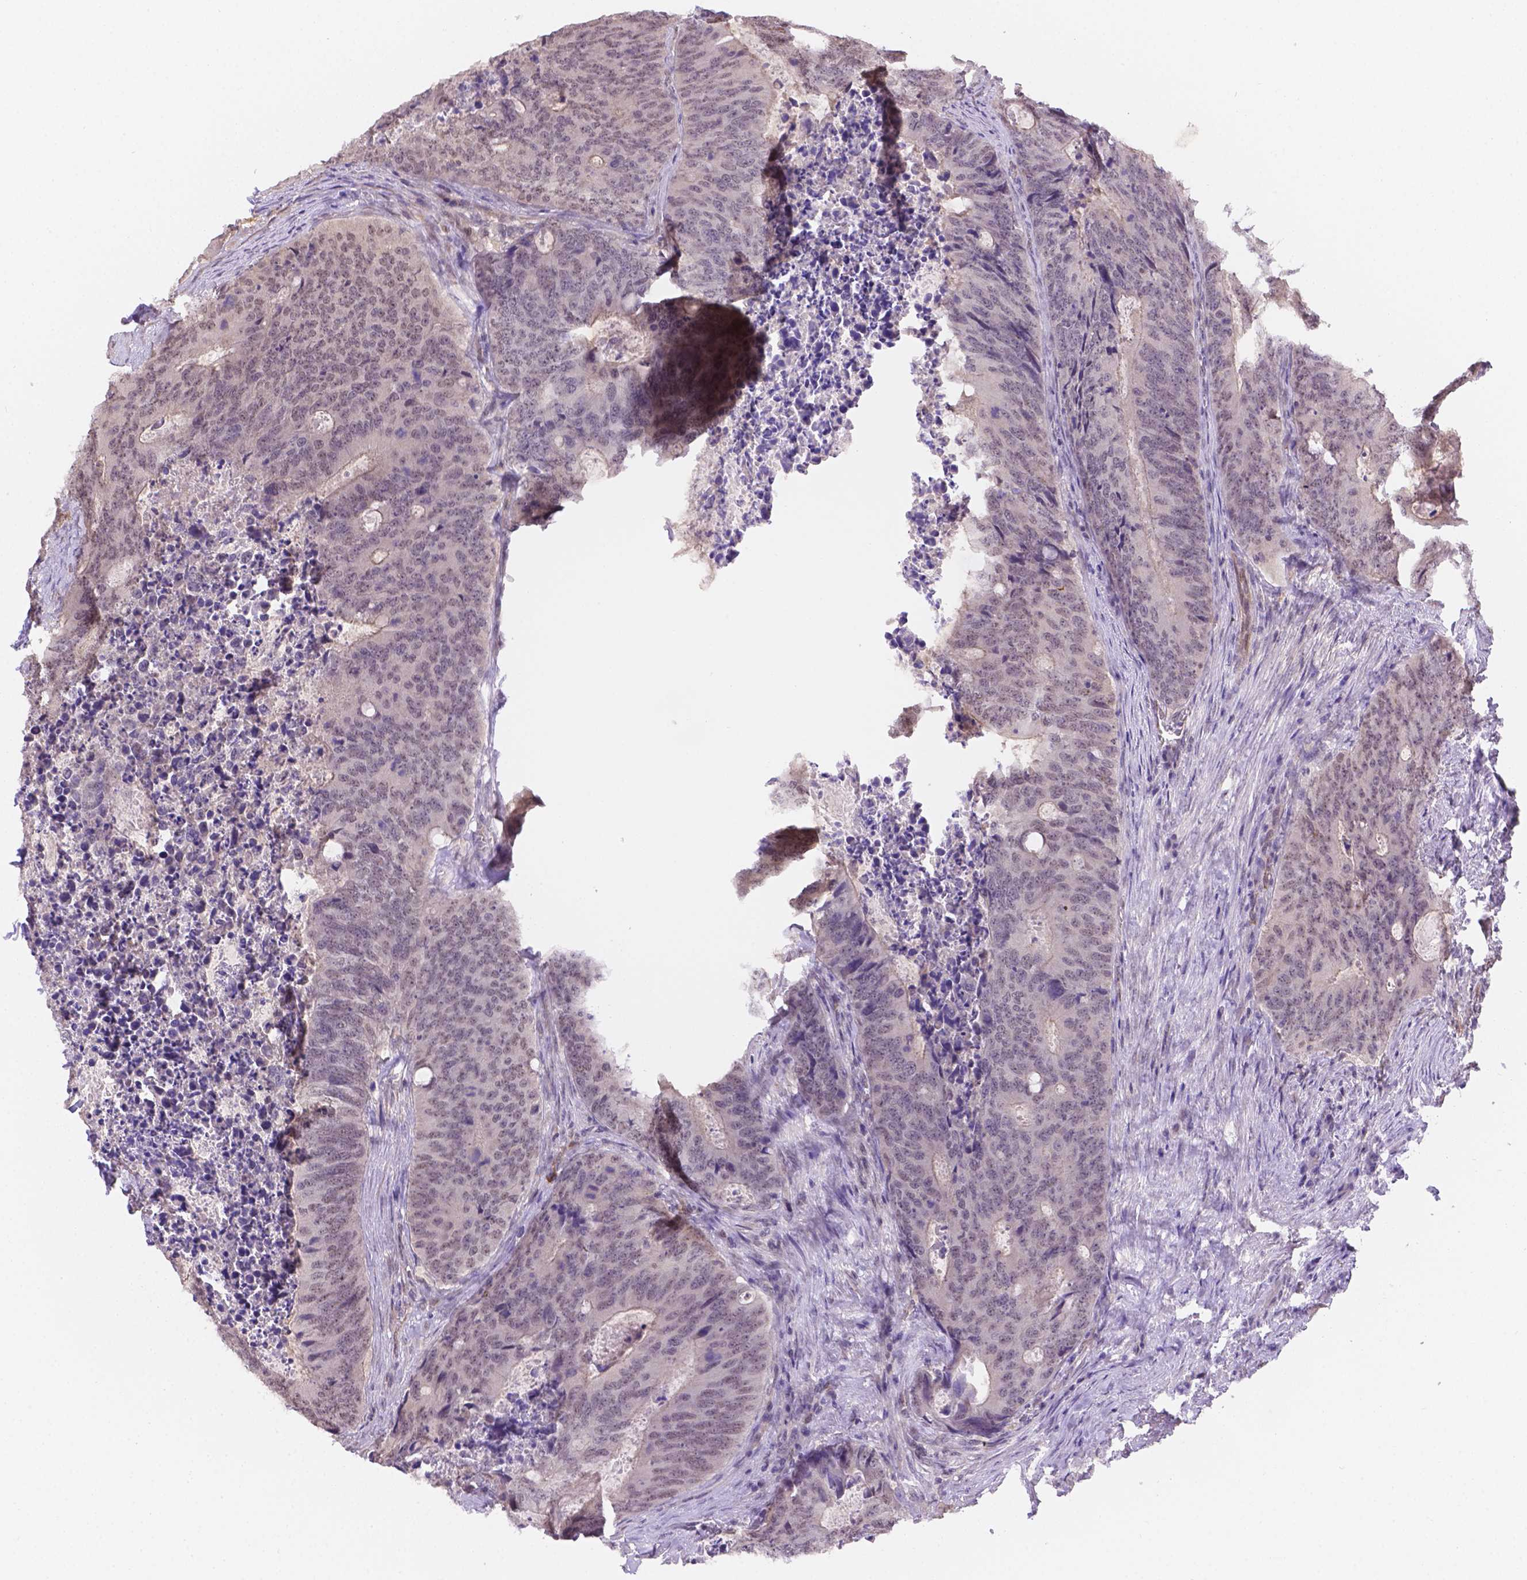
{"staining": {"intensity": "negative", "quantity": "none", "location": "none"}, "tissue": "colorectal cancer", "cell_type": "Tumor cells", "image_type": "cancer", "snomed": [{"axis": "morphology", "description": "Adenocarcinoma, NOS"}, {"axis": "topography", "description": "Colon"}], "caption": "This is an IHC micrograph of human adenocarcinoma (colorectal). There is no expression in tumor cells.", "gene": "NXPE2", "patient": {"sex": "male", "age": 67}}